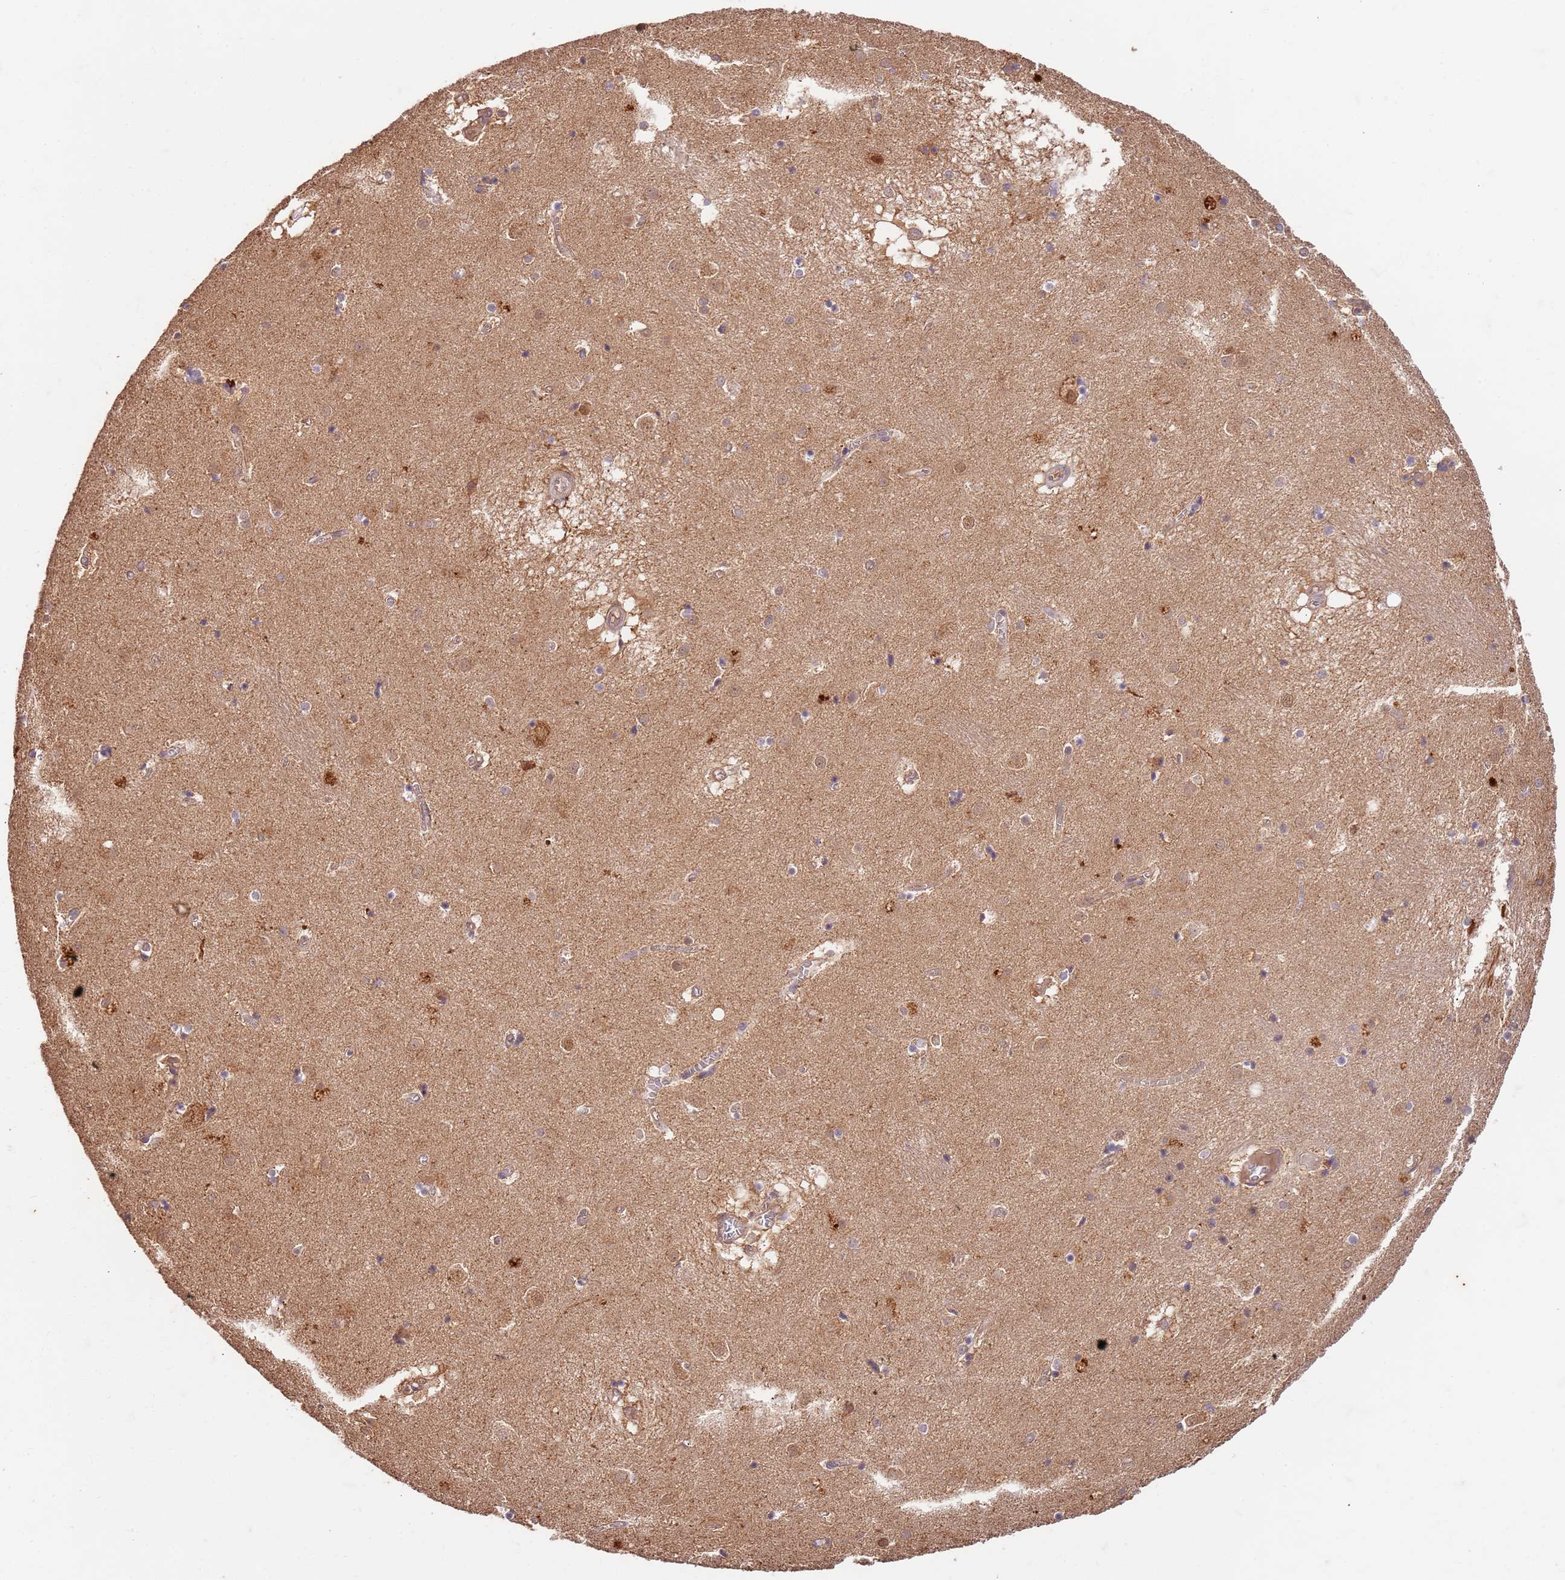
{"staining": {"intensity": "weak", "quantity": "25%-75%", "location": "cytoplasmic/membranous"}, "tissue": "caudate", "cell_type": "Glial cells", "image_type": "normal", "snomed": [{"axis": "morphology", "description": "Normal tissue, NOS"}, {"axis": "topography", "description": "Lateral ventricle wall"}], "caption": "The micrograph reveals staining of benign caudate, revealing weak cytoplasmic/membranous protein expression (brown color) within glial cells.", "gene": "UBE3A", "patient": {"sex": "male", "age": 70}}